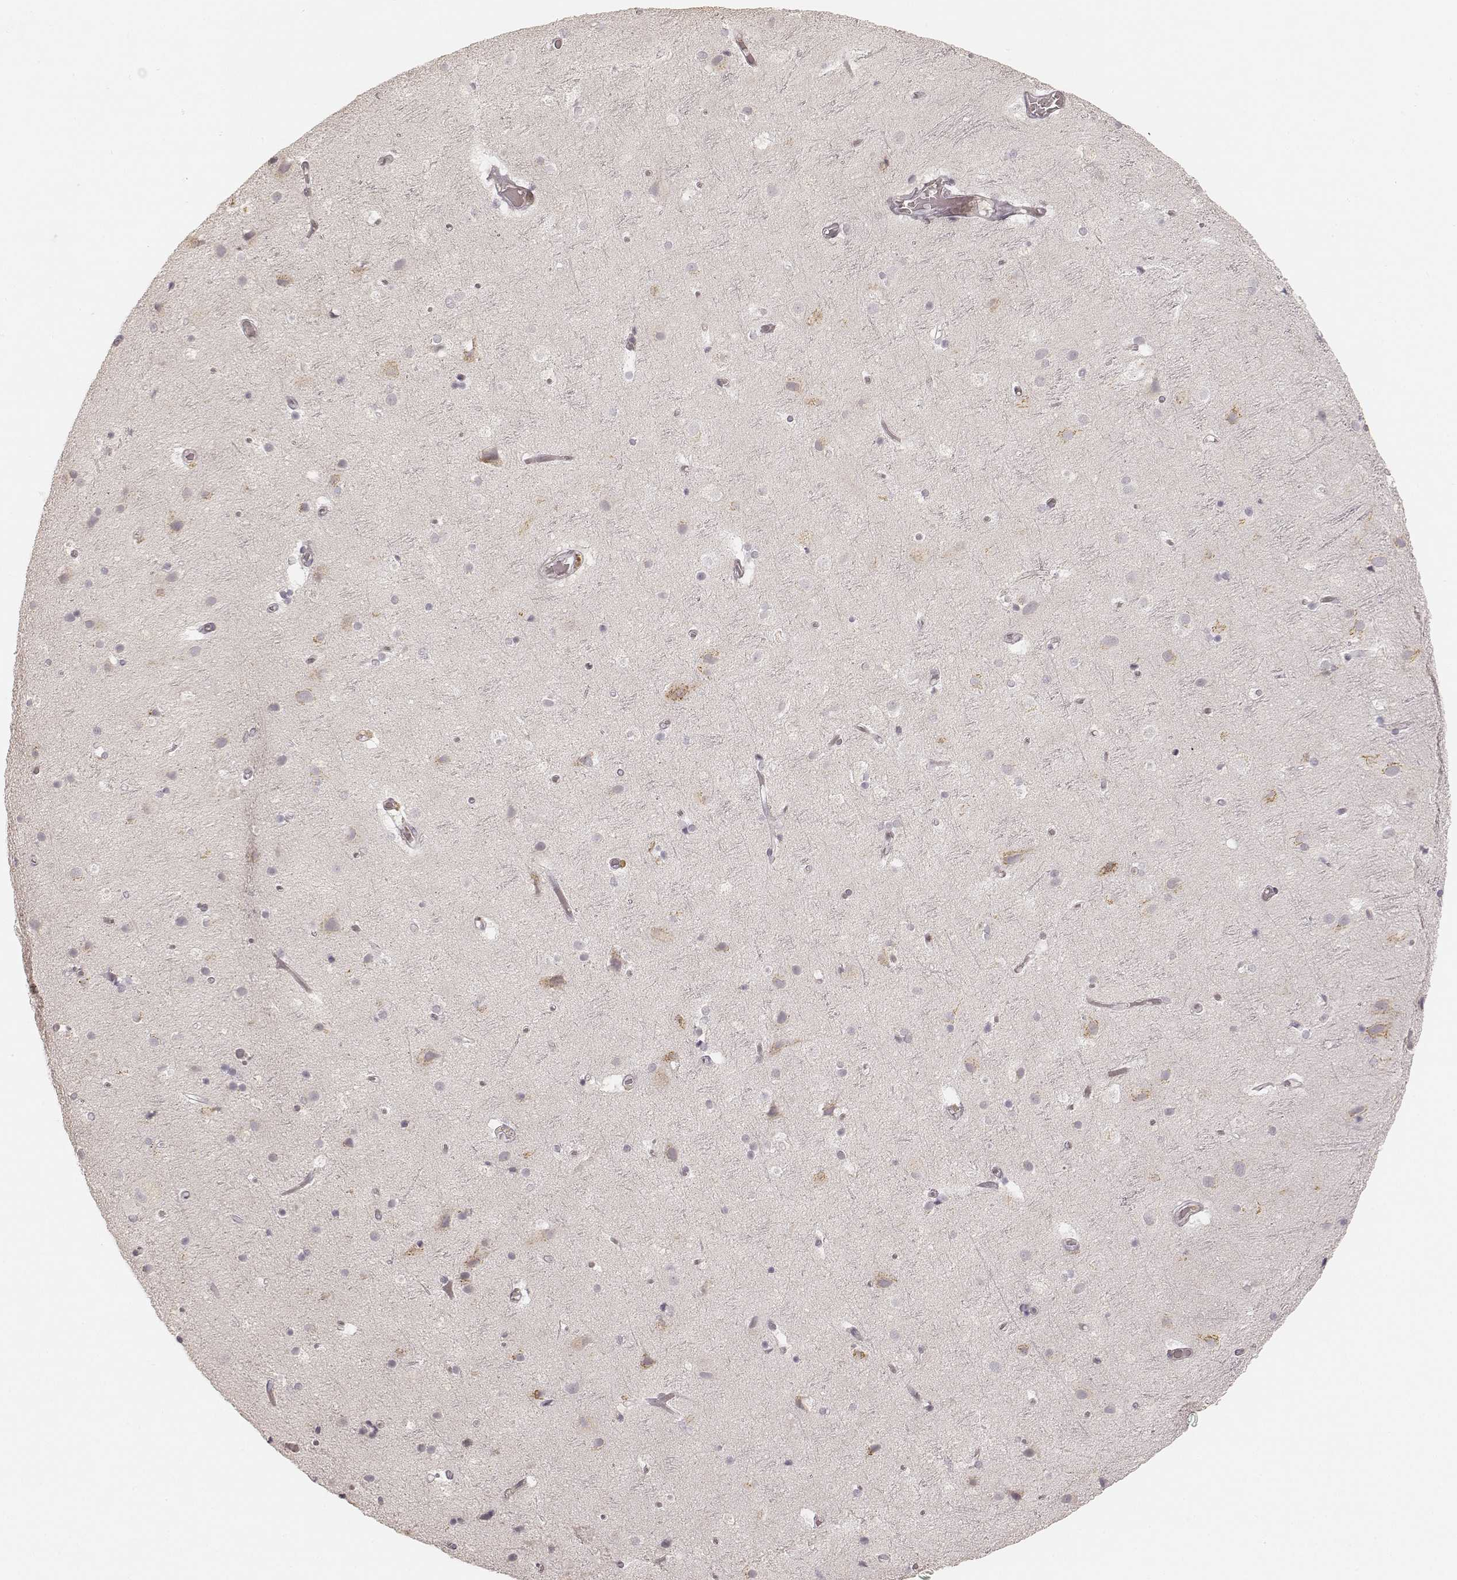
{"staining": {"intensity": "weak", "quantity": "<25%", "location": "cytoplasmic/membranous"}, "tissue": "cerebral cortex", "cell_type": "Endothelial cells", "image_type": "normal", "snomed": [{"axis": "morphology", "description": "Normal tissue, NOS"}, {"axis": "topography", "description": "Cerebral cortex"}], "caption": "Unremarkable cerebral cortex was stained to show a protein in brown. There is no significant positivity in endothelial cells. (DAB immunohistochemistry with hematoxylin counter stain).", "gene": "GORASP2", "patient": {"sex": "female", "age": 52}}